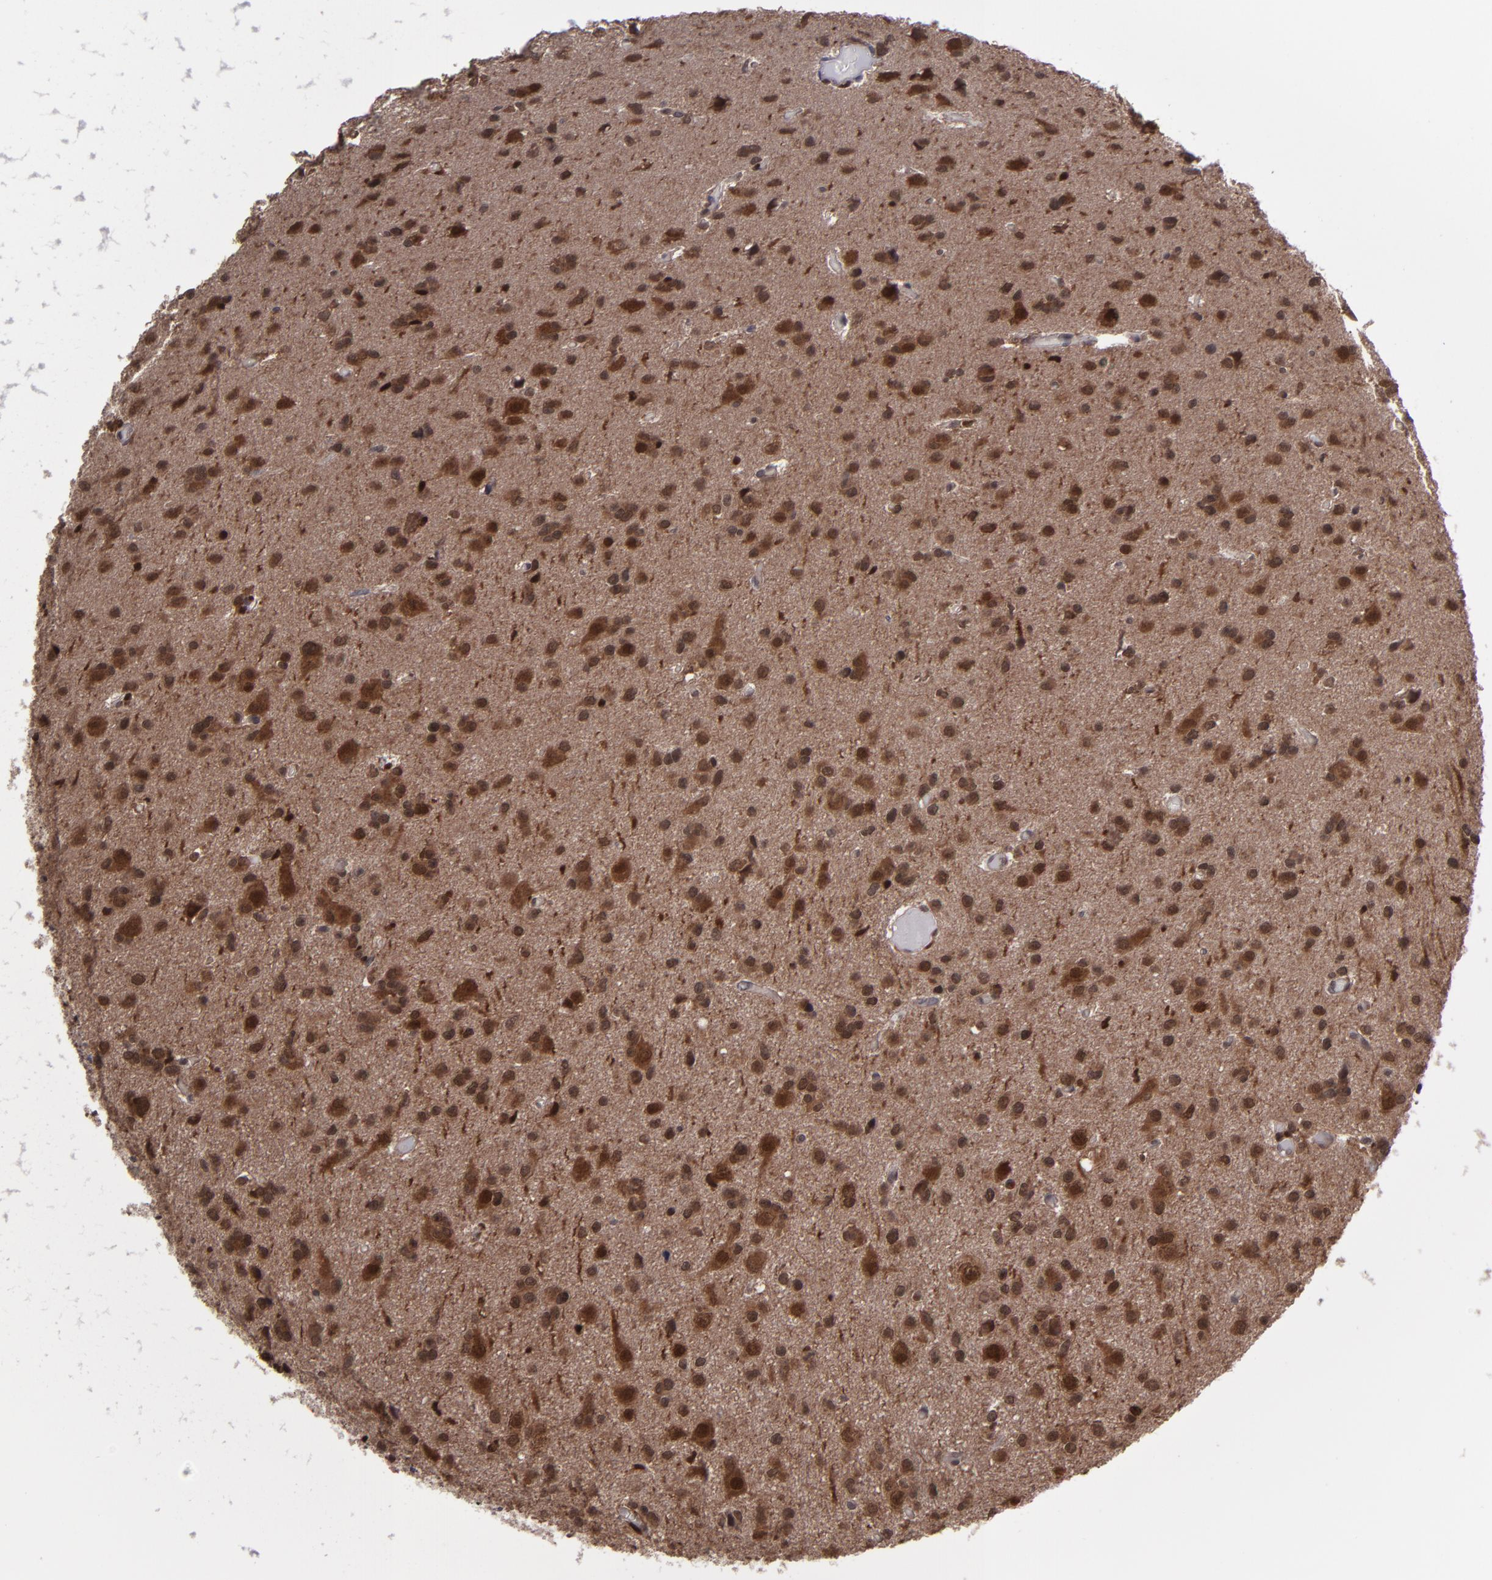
{"staining": {"intensity": "strong", "quantity": ">75%", "location": "cytoplasmic/membranous,nuclear"}, "tissue": "glioma", "cell_type": "Tumor cells", "image_type": "cancer", "snomed": [{"axis": "morphology", "description": "Glioma, malignant, Low grade"}, {"axis": "topography", "description": "Brain"}], "caption": "Glioma stained with IHC demonstrates strong cytoplasmic/membranous and nuclear expression in approximately >75% of tumor cells.", "gene": "GRB2", "patient": {"sex": "male", "age": 42}}